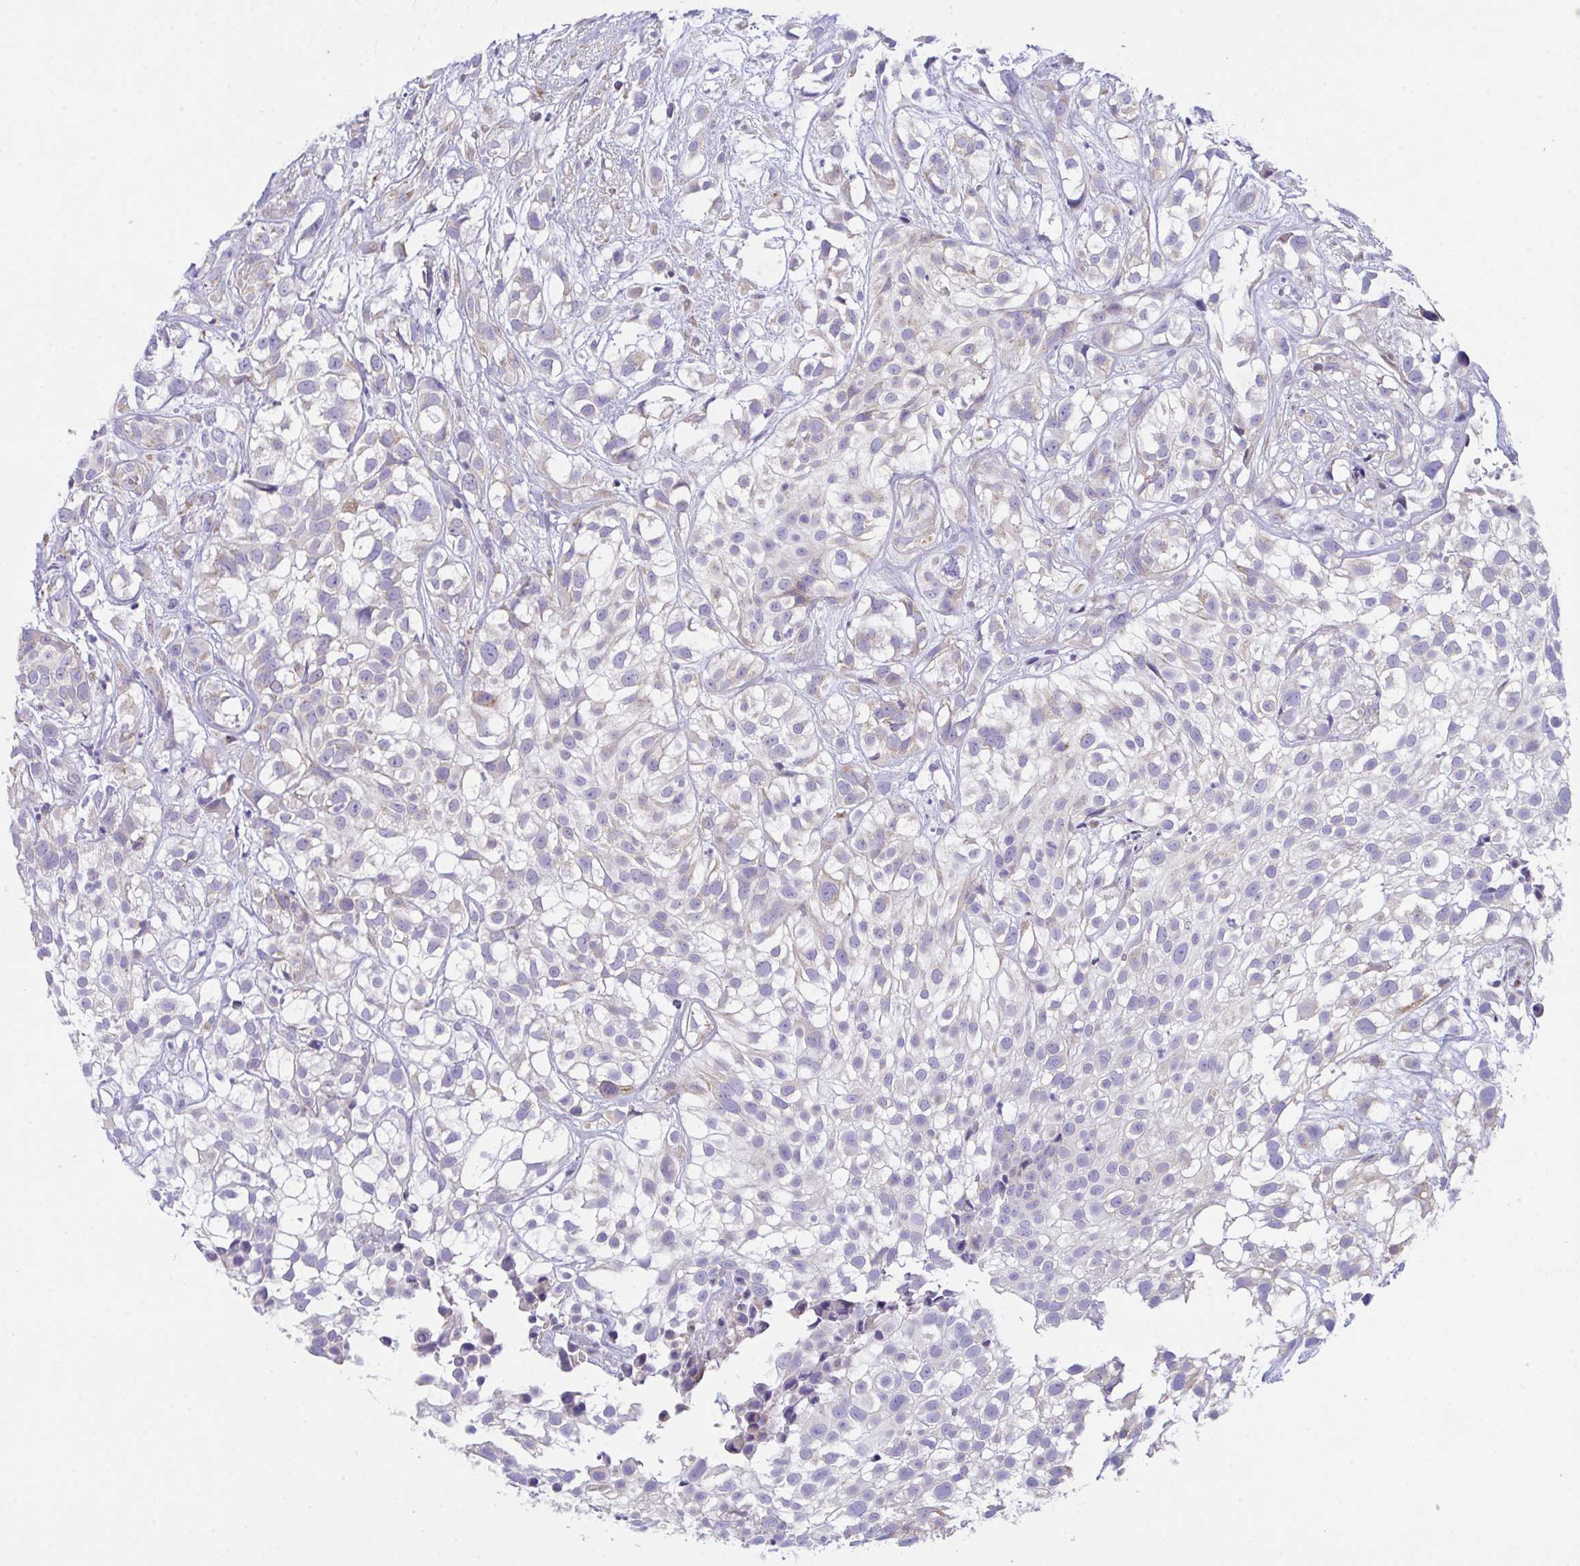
{"staining": {"intensity": "weak", "quantity": "25%-75%", "location": "cytoplasmic/membranous"}, "tissue": "urothelial cancer", "cell_type": "Tumor cells", "image_type": "cancer", "snomed": [{"axis": "morphology", "description": "Urothelial carcinoma, High grade"}, {"axis": "topography", "description": "Urinary bladder"}], "caption": "Tumor cells display low levels of weak cytoplasmic/membranous staining in about 25%-75% of cells in human urothelial cancer.", "gene": "MIA3", "patient": {"sex": "male", "age": 56}}